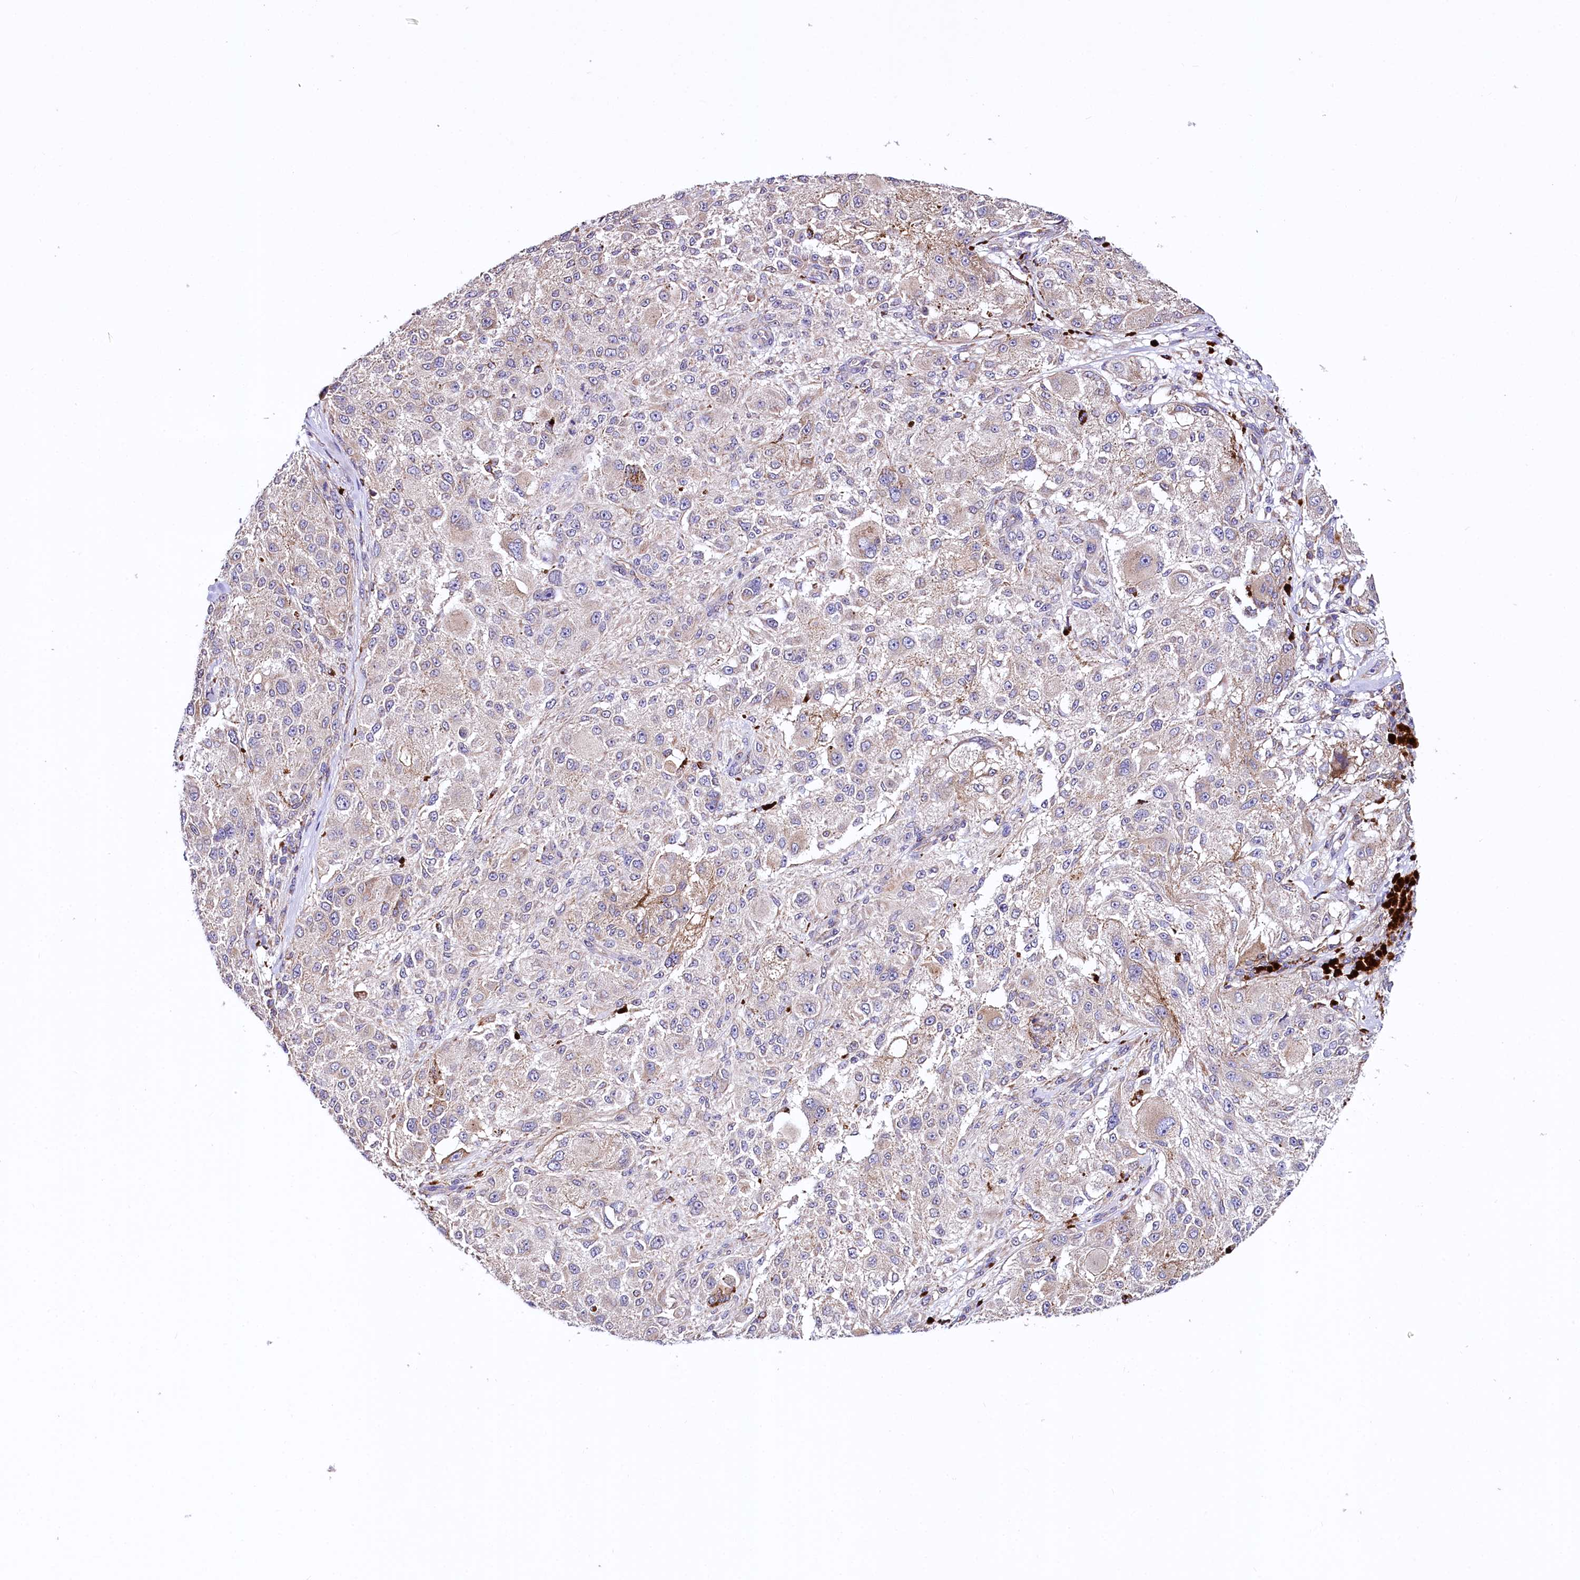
{"staining": {"intensity": "weak", "quantity": "<25%", "location": "cytoplasmic/membranous"}, "tissue": "melanoma", "cell_type": "Tumor cells", "image_type": "cancer", "snomed": [{"axis": "morphology", "description": "Necrosis, NOS"}, {"axis": "morphology", "description": "Malignant melanoma, NOS"}, {"axis": "topography", "description": "Skin"}], "caption": "Immunohistochemistry (IHC) image of neoplastic tissue: human melanoma stained with DAB exhibits no significant protein expression in tumor cells. The staining is performed using DAB (3,3'-diaminobenzidine) brown chromogen with nuclei counter-stained in using hematoxylin.", "gene": "CEP295", "patient": {"sex": "female", "age": 87}}